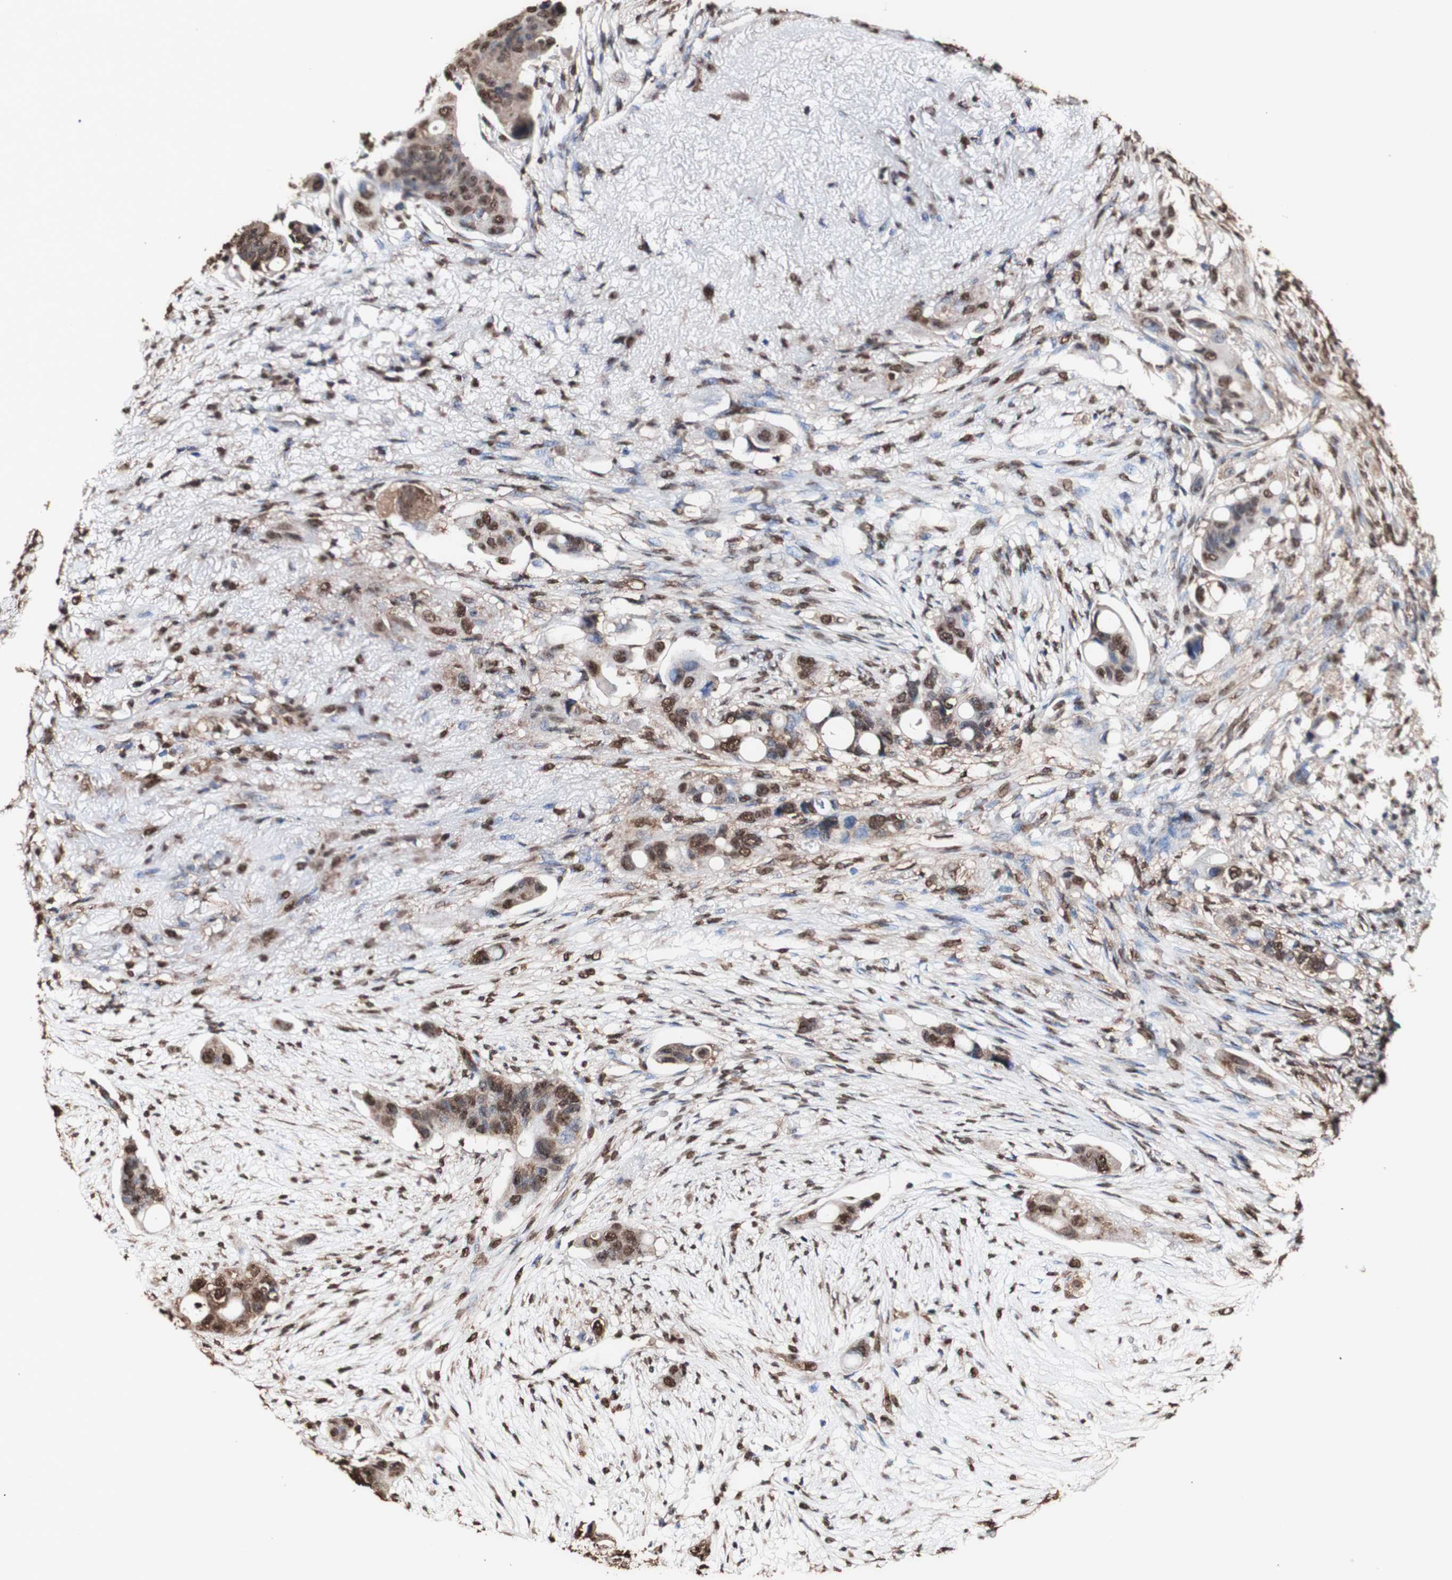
{"staining": {"intensity": "strong", "quantity": ">75%", "location": "cytoplasmic/membranous,nuclear"}, "tissue": "colorectal cancer", "cell_type": "Tumor cells", "image_type": "cancer", "snomed": [{"axis": "morphology", "description": "Adenocarcinoma, NOS"}, {"axis": "topography", "description": "Colon"}], "caption": "High-magnification brightfield microscopy of colorectal cancer stained with DAB (brown) and counterstained with hematoxylin (blue). tumor cells exhibit strong cytoplasmic/membranous and nuclear positivity is identified in approximately>75% of cells.", "gene": "PIDD1", "patient": {"sex": "female", "age": 57}}